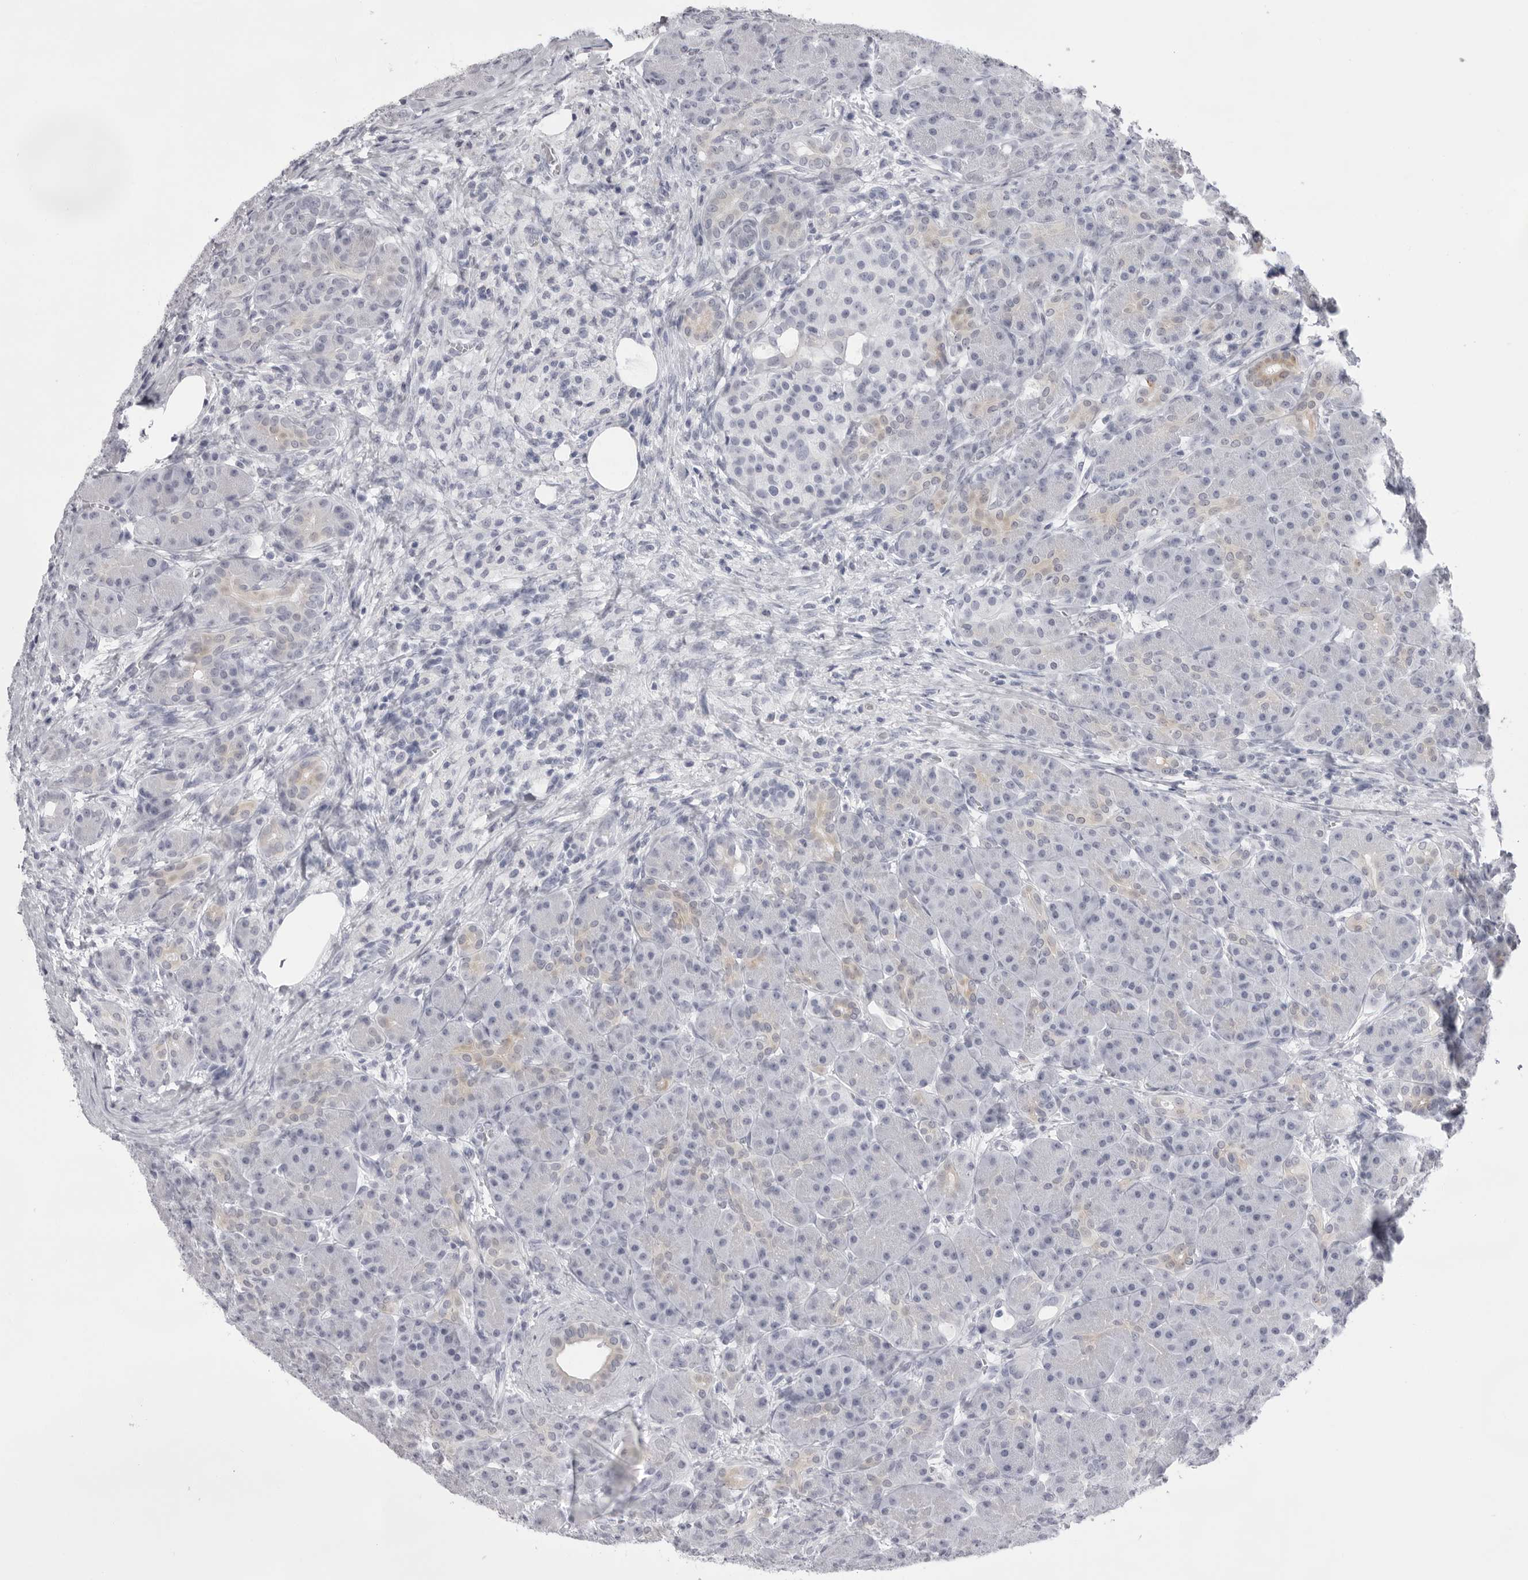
{"staining": {"intensity": "weak", "quantity": "<25%", "location": "cytoplasmic/membranous"}, "tissue": "pancreas", "cell_type": "Exocrine glandular cells", "image_type": "normal", "snomed": [{"axis": "morphology", "description": "Normal tissue, NOS"}, {"axis": "topography", "description": "Pancreas"}], "caption": "Histopathology image shows no significant protein expression in exocrine glandular cells of normal pancreas.", "gene": "SPTA1", "patient": {"sex": "male", "age": 63}}